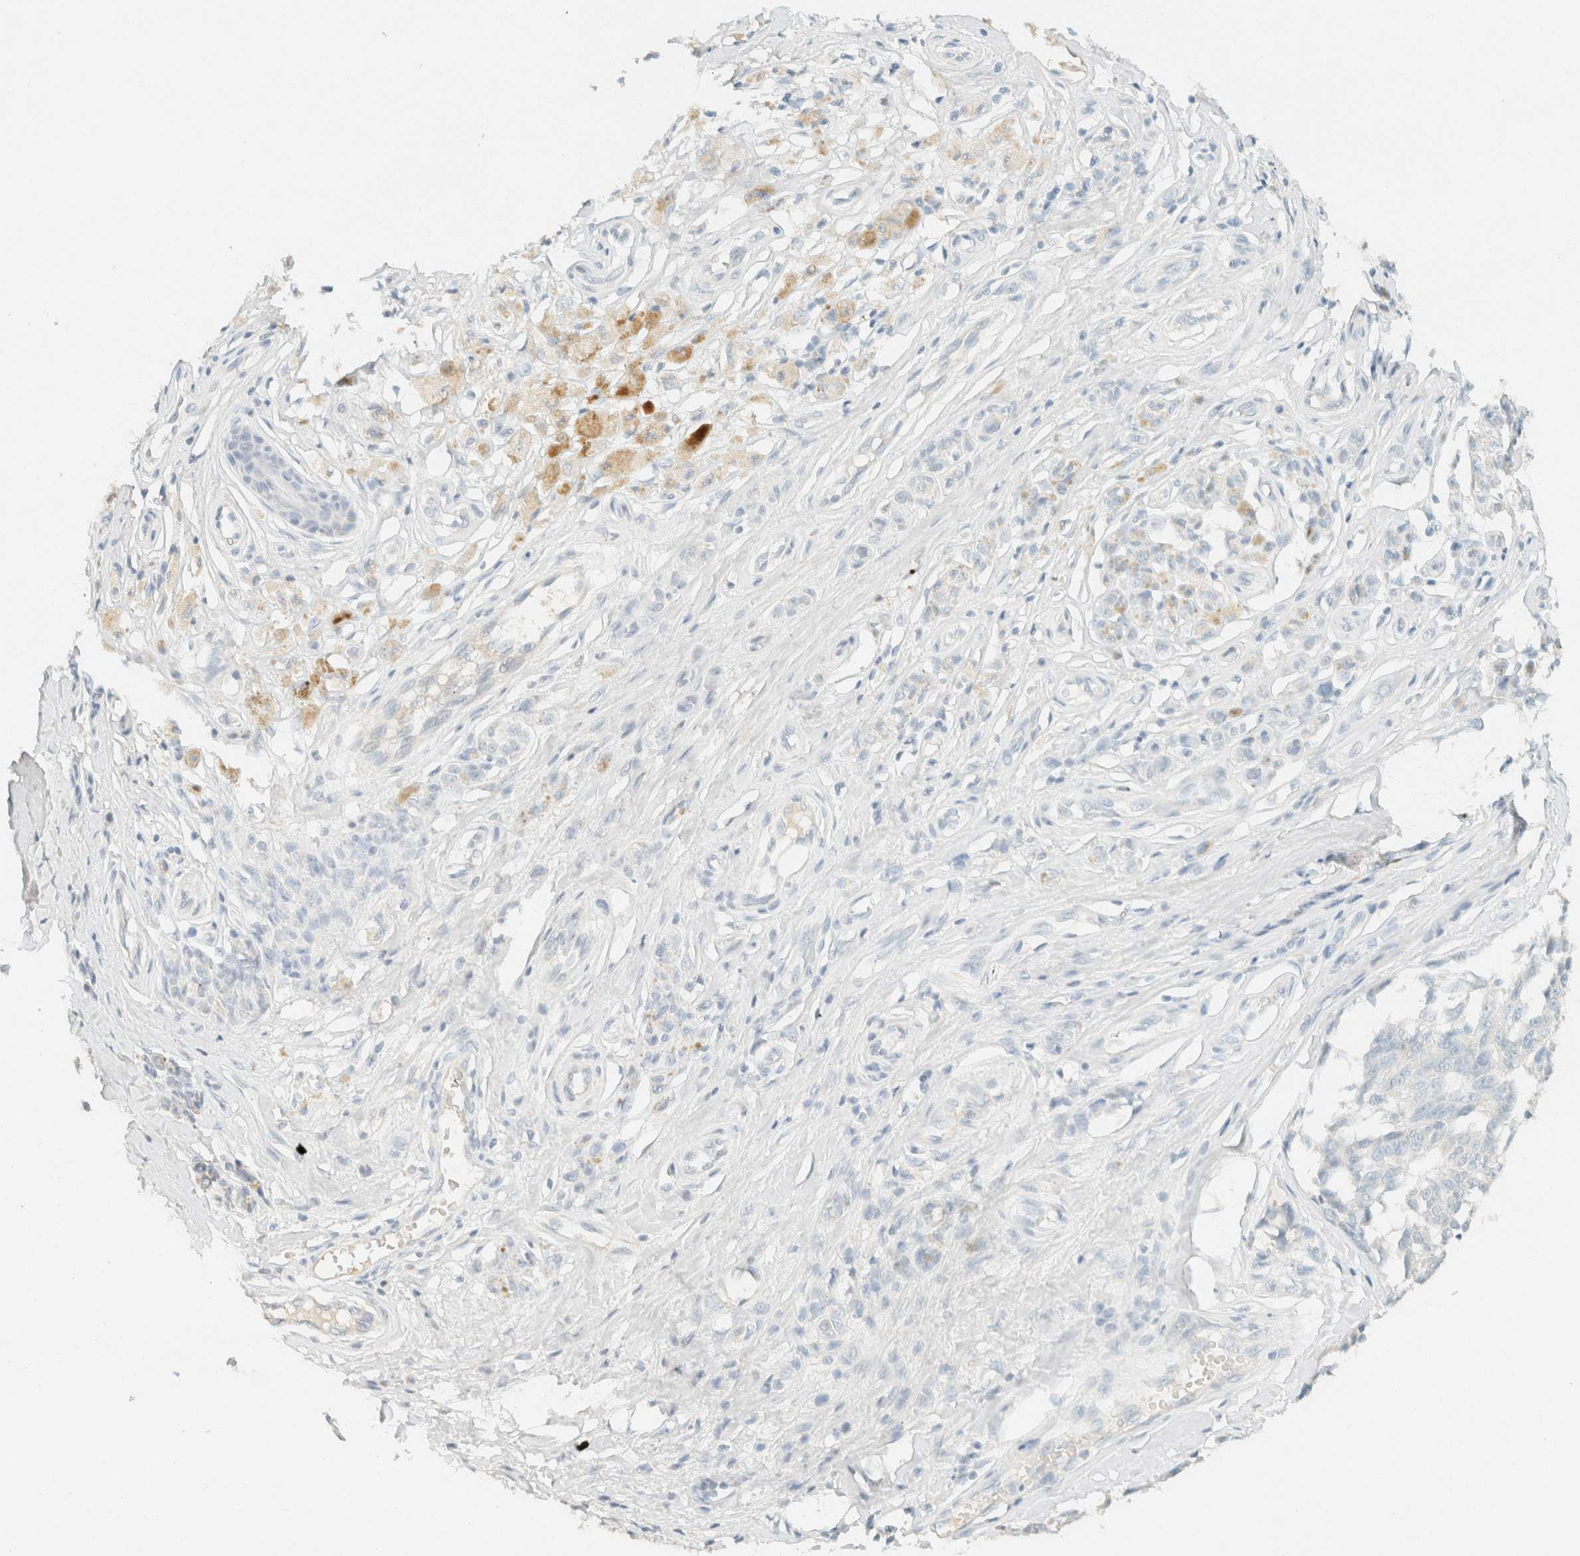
{"staining": {"intensity": "negative", "quantity": "none", "location": "none"}, "tissue": "melanoma", "cell_type": "Tumor cells", "image_type": "cancer", "snomed": [{"axis": "morphology", "description": "Malignant melanoma, NOS"}, {"axis": "topography", "description": "Skin"}], "caption": "DAB immunohistochemical staining of human malignant melanoma exhibits no significant expression in tumor cells.", "gene": "GPA33", "patient": {"sex": "female", "age": 64}}